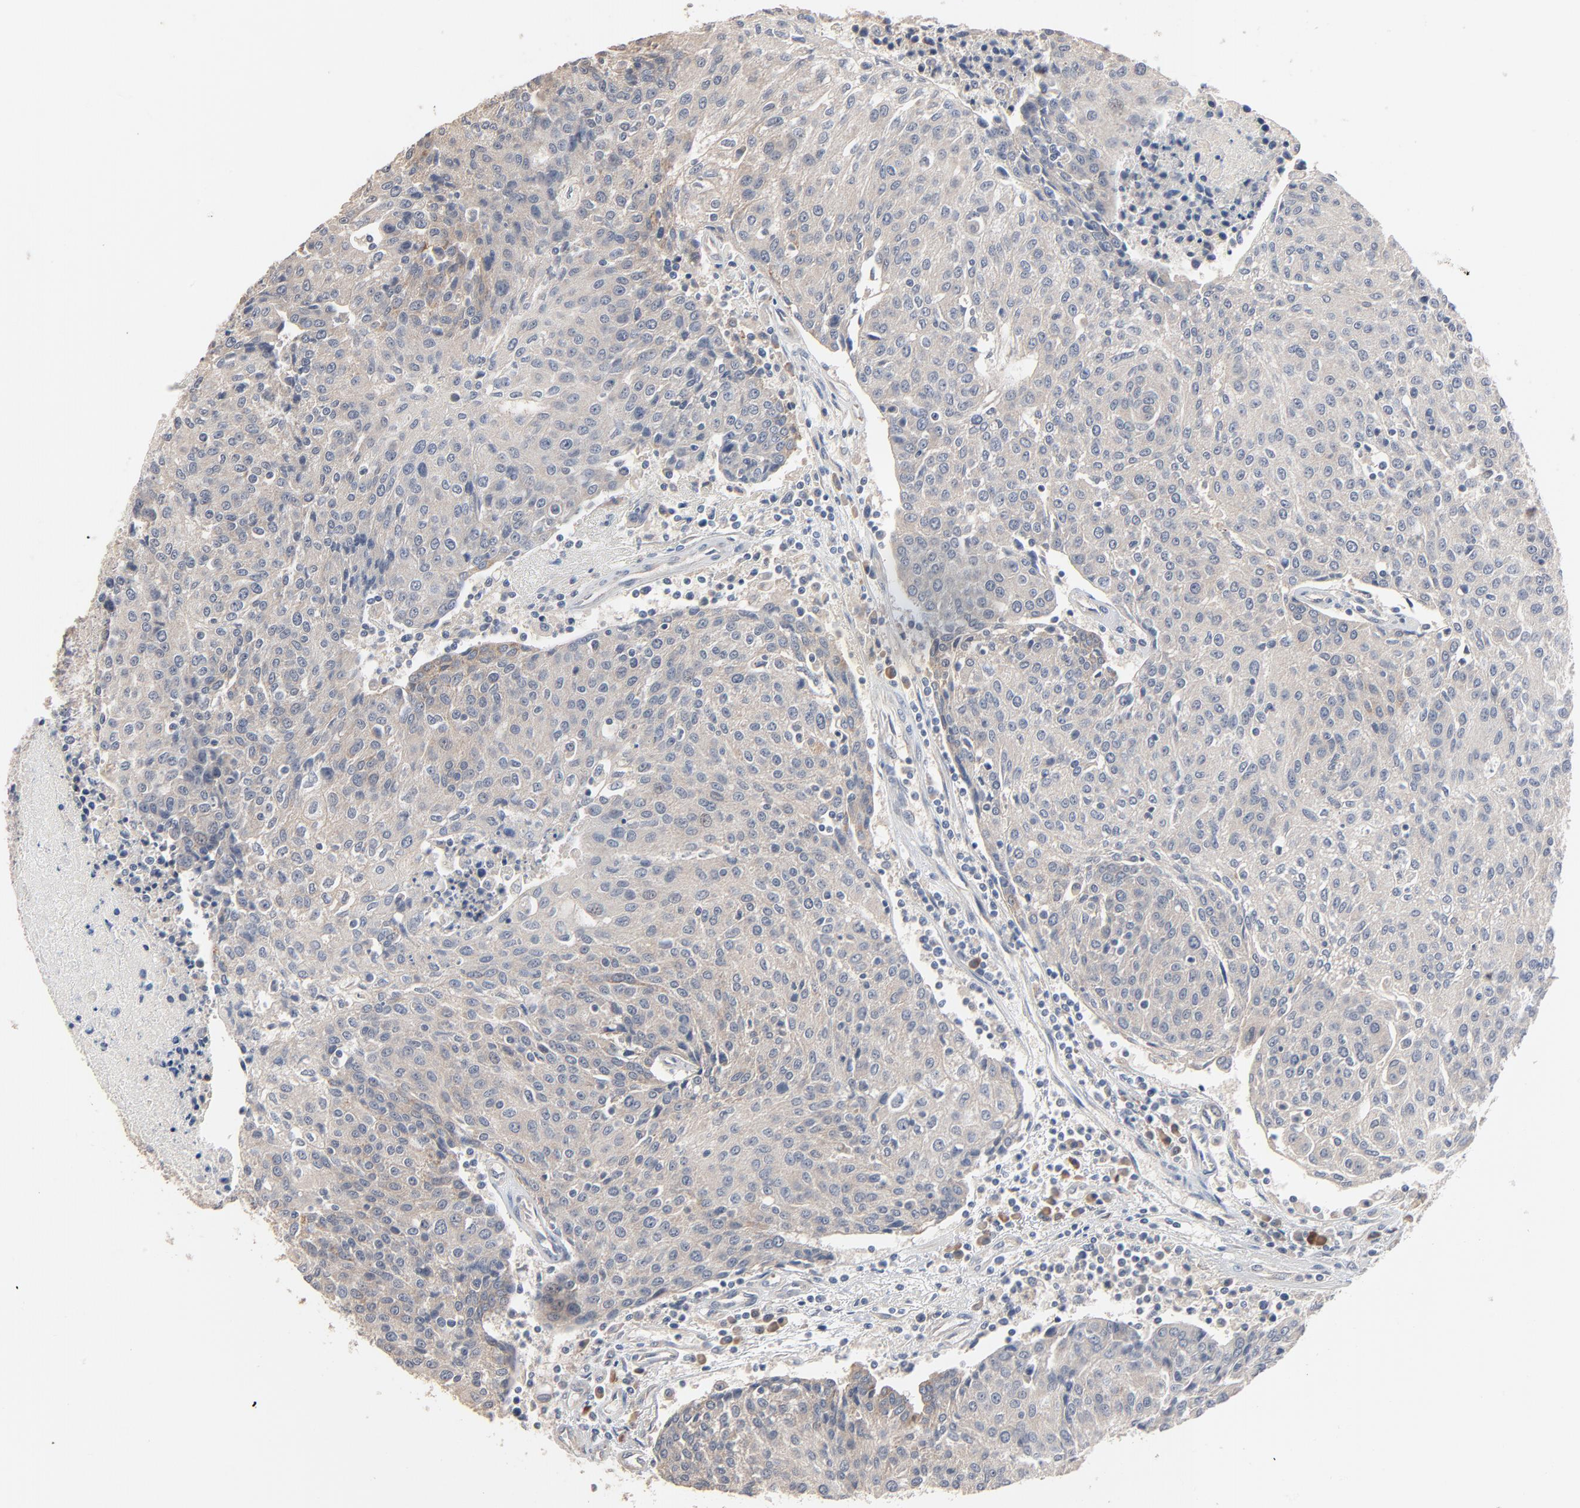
{"staining": {"intensity": "negative", "quantity": "none", "location": "none"}, "tissue": "urothelial cancer", "cell_type": "Tumor cells", "image_type": "cancer", "snomed": [{"axis": "morphology", "description": "Urothelial carcinoma, High grade"}, {"axis": "topography", "description": "Urinary bladder"}], "caption": "Micrograph shows no protein positivity in tumor cells of urothelial cancer tissue.", "gene": "ZDHHC8", "patient": {"sex": "female", "age": 85}}